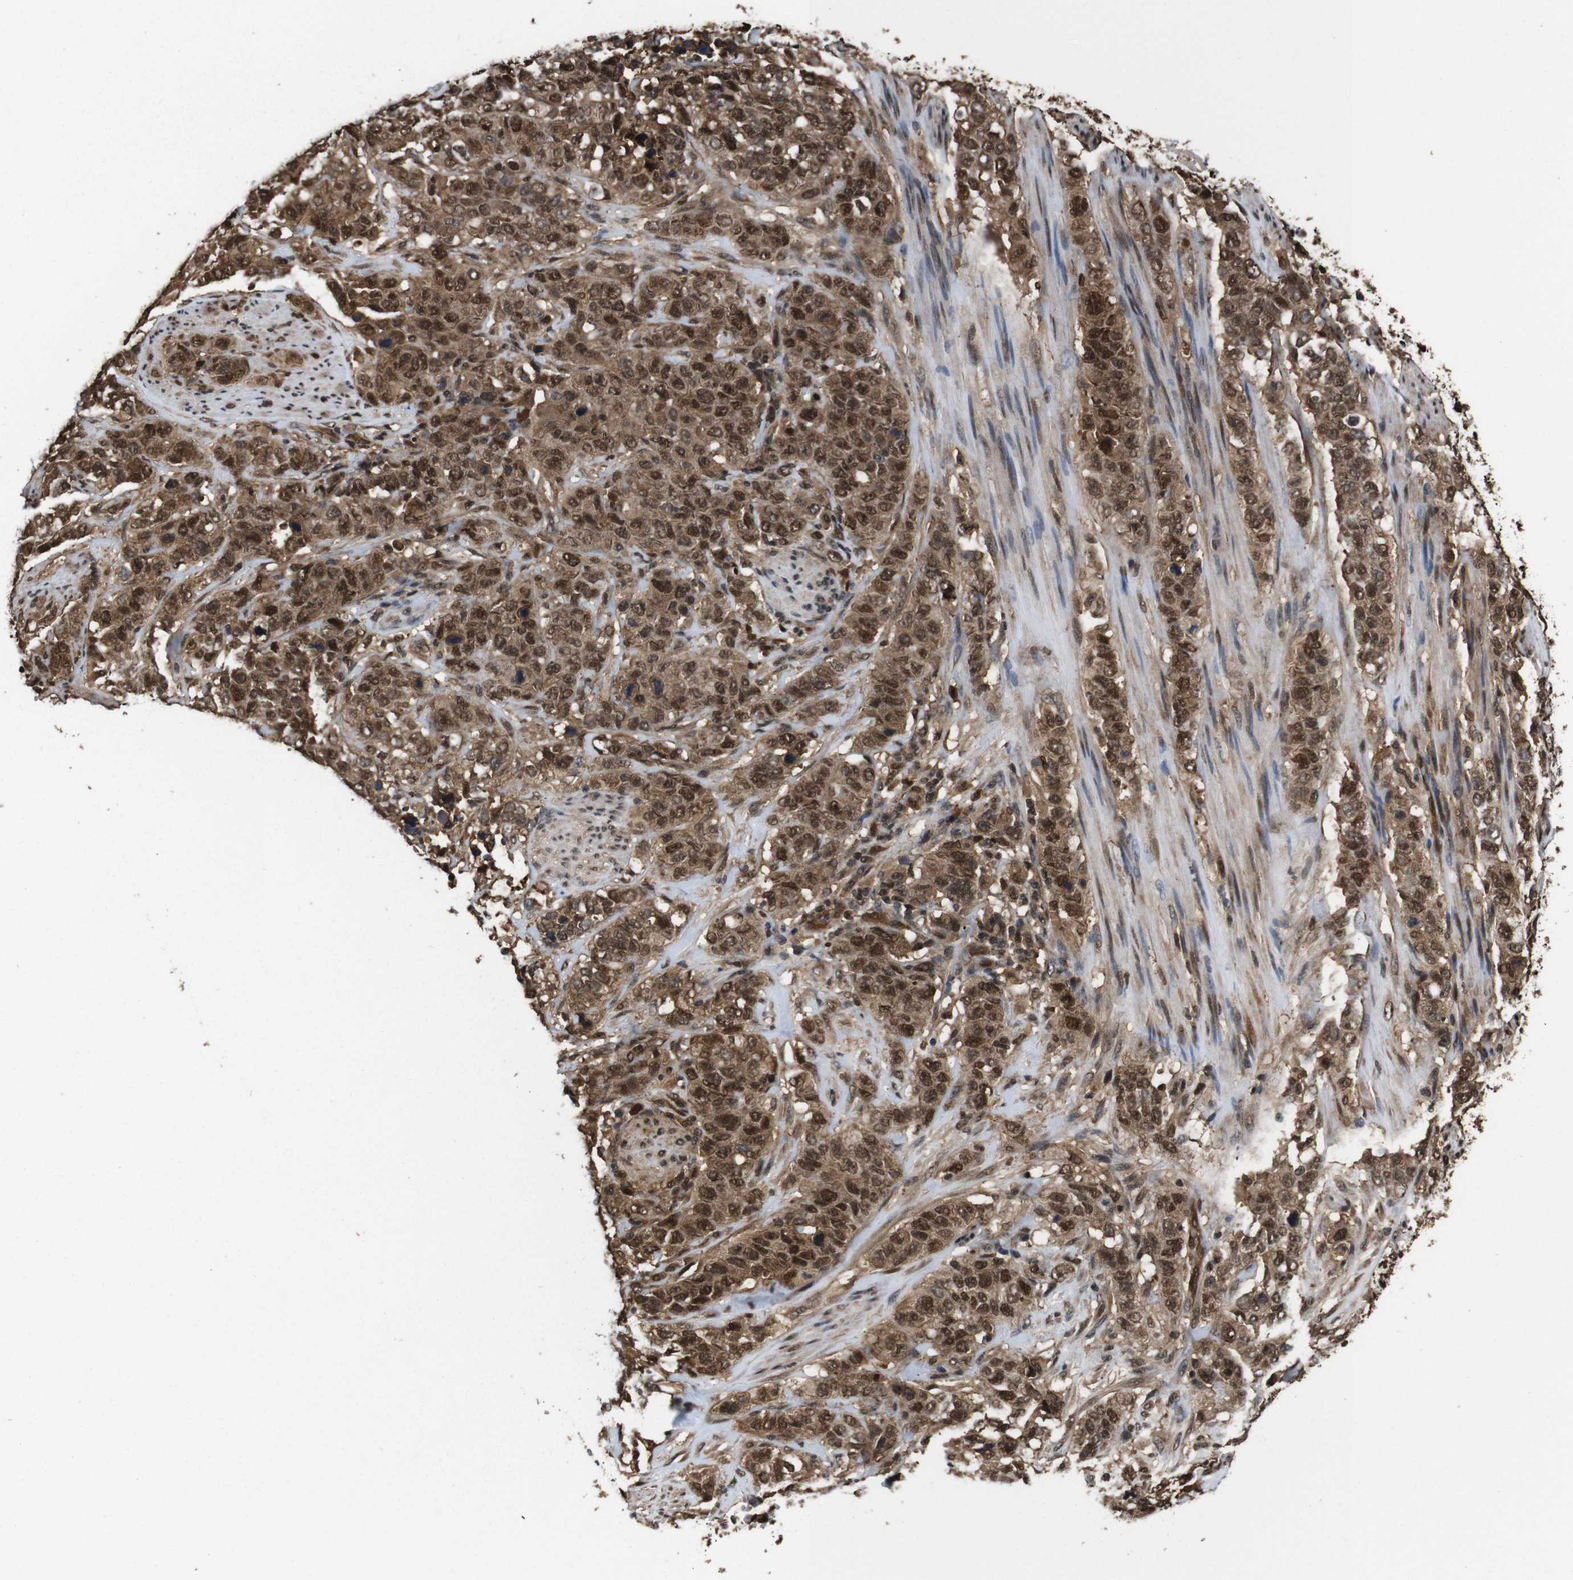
{"staining": {"intensity": "moderate", "quantity": ">75%", "location": "cytoplasmic/membranous,nuclear"}, "tissue": "stomach cancer", "cell_type": "Tumor cells", "image_type": "cancer", "snomed": [{"axis": "morphology", "description": "Adenocarcinoma, NOS"}, {"axis": "topography", "description": "Stomach"}], "caption": "DAB immunohistochemical staining of human stomach cancer (adenocarcinoma) shows moderate cytoplasmic/membranous and nuclear protein expression in about >75% of tumor cells.", "gene": "VCP", "patient": {"sex": "male", "age": 48}}